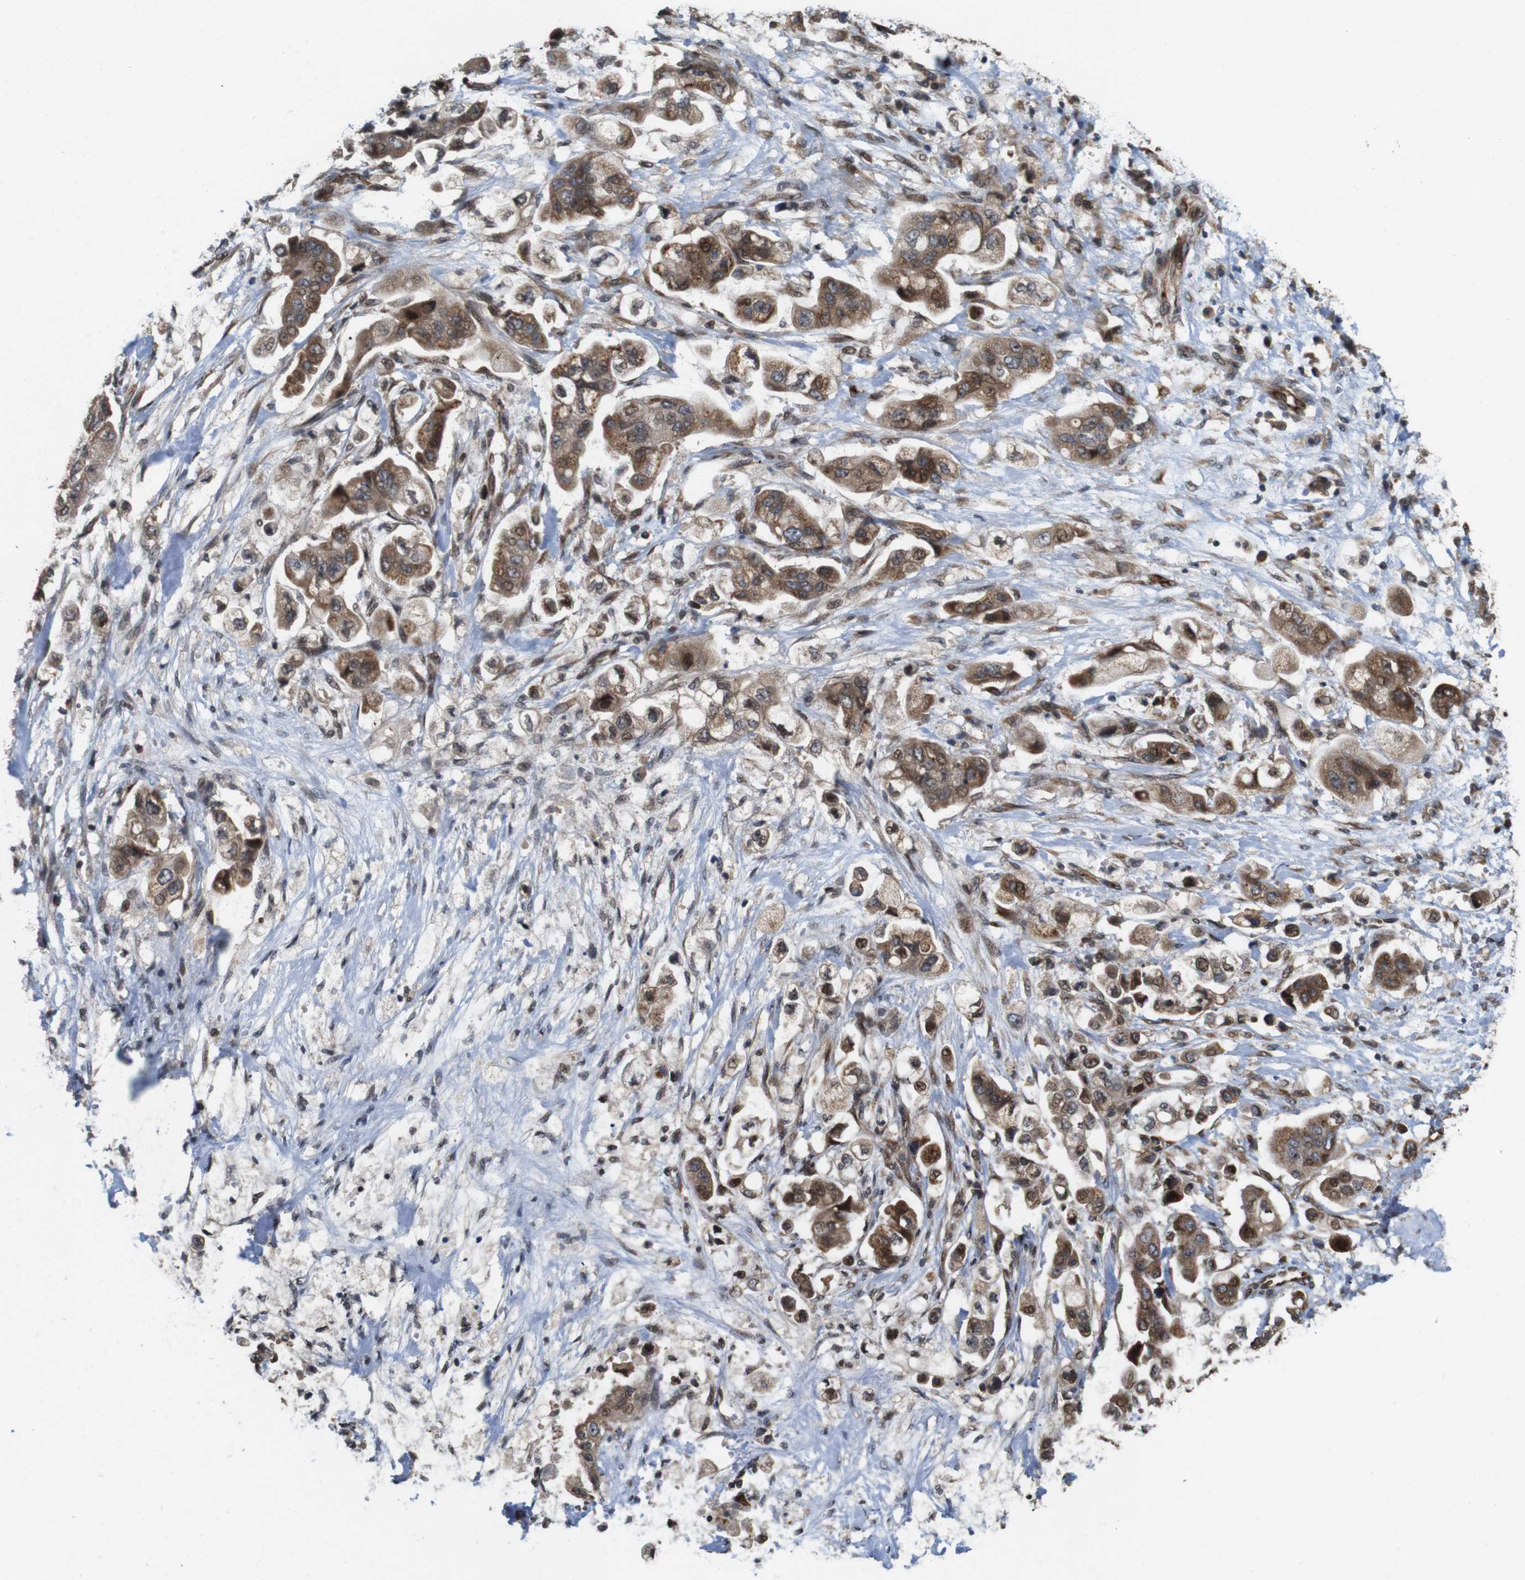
{"staining": {"intensity": "moderate", "quantity": ">75%", "location": "cytoplasmic/membranous"}, "tissue": "stomach cancer", "cell_type": "Tumor cells", "image_type": "cancer", "snomed": [{"axis": "morphology", "description": "Adenocarcinoma, NOS"}, {"axis": "topography", "description": "Stomach"}], "caption": "This micrograph demonstrates immunohistochemistry staining of stomach adenocarcinoma, with medium moderate cytoplasmic/membranous positivity in approximately >75% of tumor cells.", "gene": "EFCAB14", "patient": {"sex": "male", "age": 62}}